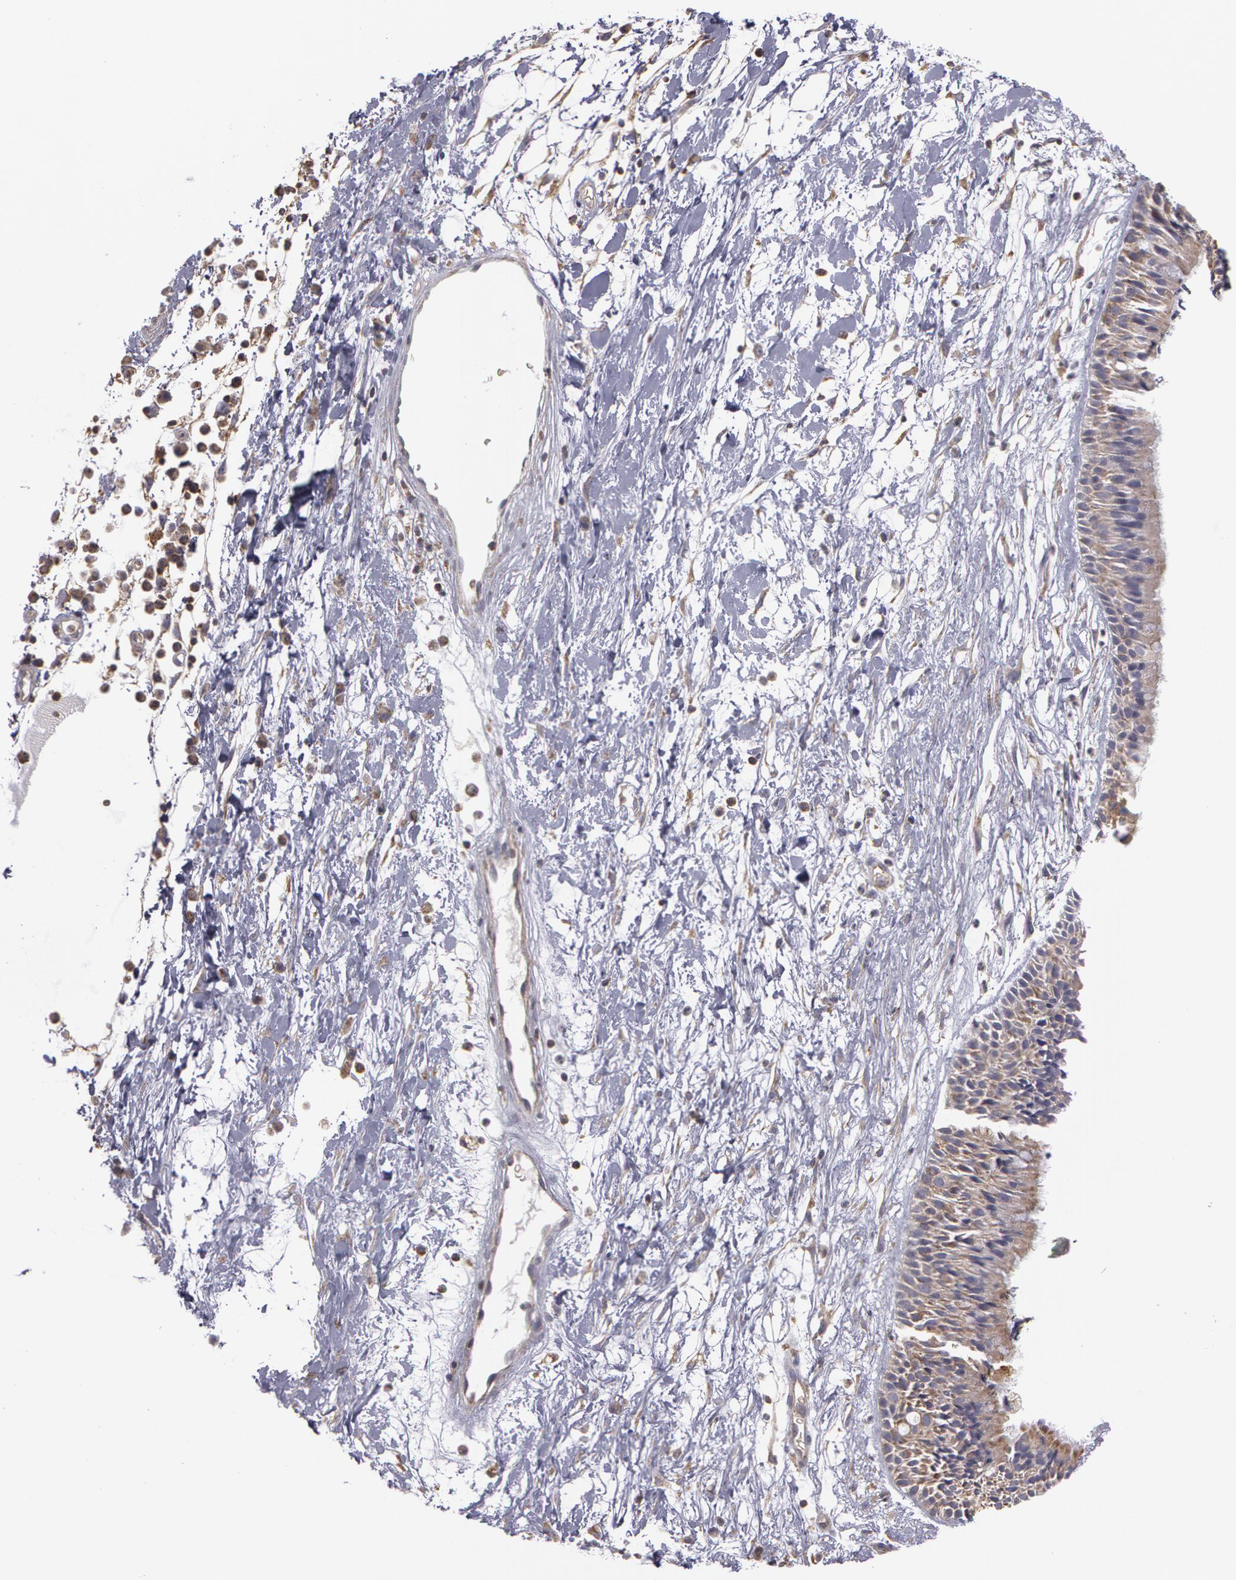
{"staining": {"intensity": "weak", "quantity": ">75%", "location": "cytoplasmic/membranous"}, "tissue": "nasopharynx", "cell_type": "Respiratory epithelial cells", "image_type": "normal", "snomed": [{"axis": "morphology", "description": "Normal tissue, NOS"}, {"axis": "topography", "description": "Nasopharynx"}], "caption": "Immunohistochemical staining of benign human nasopharynx displays >75% levels of weak cytoplasmic/membranous protein positivity in approximately >75% of respiratory epithelial cells. Immunohistochemistry (ihc) stains the protein in brown and the nuclei are stained blue.", "gene": "NEK9", "patient": {"sex": "male", "age": 13}}